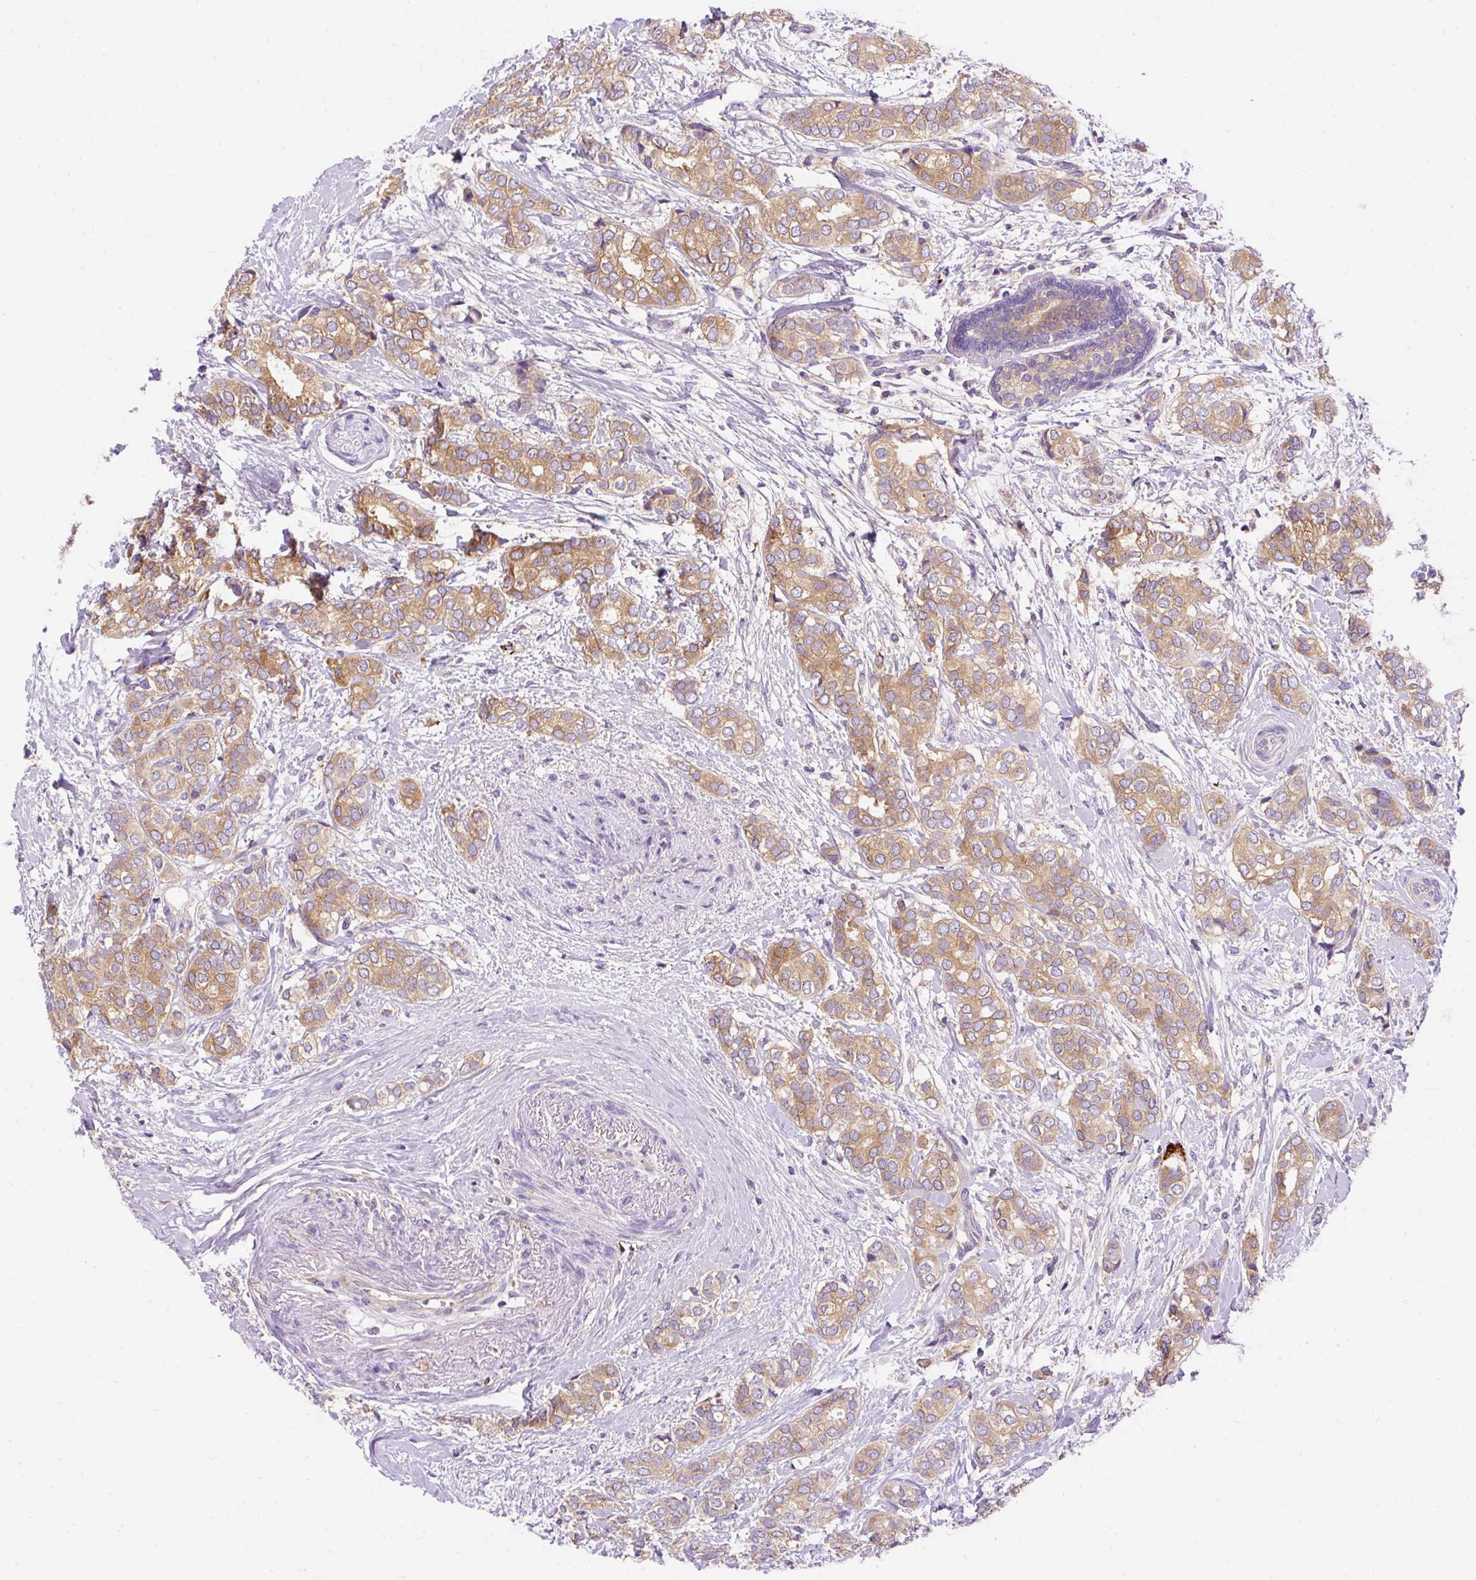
{"staining": {"intensity": "moderate", "quantity": ">75%", "location": "cytoplasmic/membranous"}, "tissue": "breast cancer", "cell_type": "Tumor cells", "image_type": "cancer", "snomed": [{"axis": "morphology", "description": "Duct carcinoma"}, {"axis": "topography", "description": "Breast"}], "caption": "This photomicrograph displays IHC staining of human breast cancer (intraductal carcinoma), with medium moderate cytoplasmic/membranous positivity in approximately >75% of tumor cells.", "gene": "OR4K15", "patient": {"sex": "female", "age": 73}}